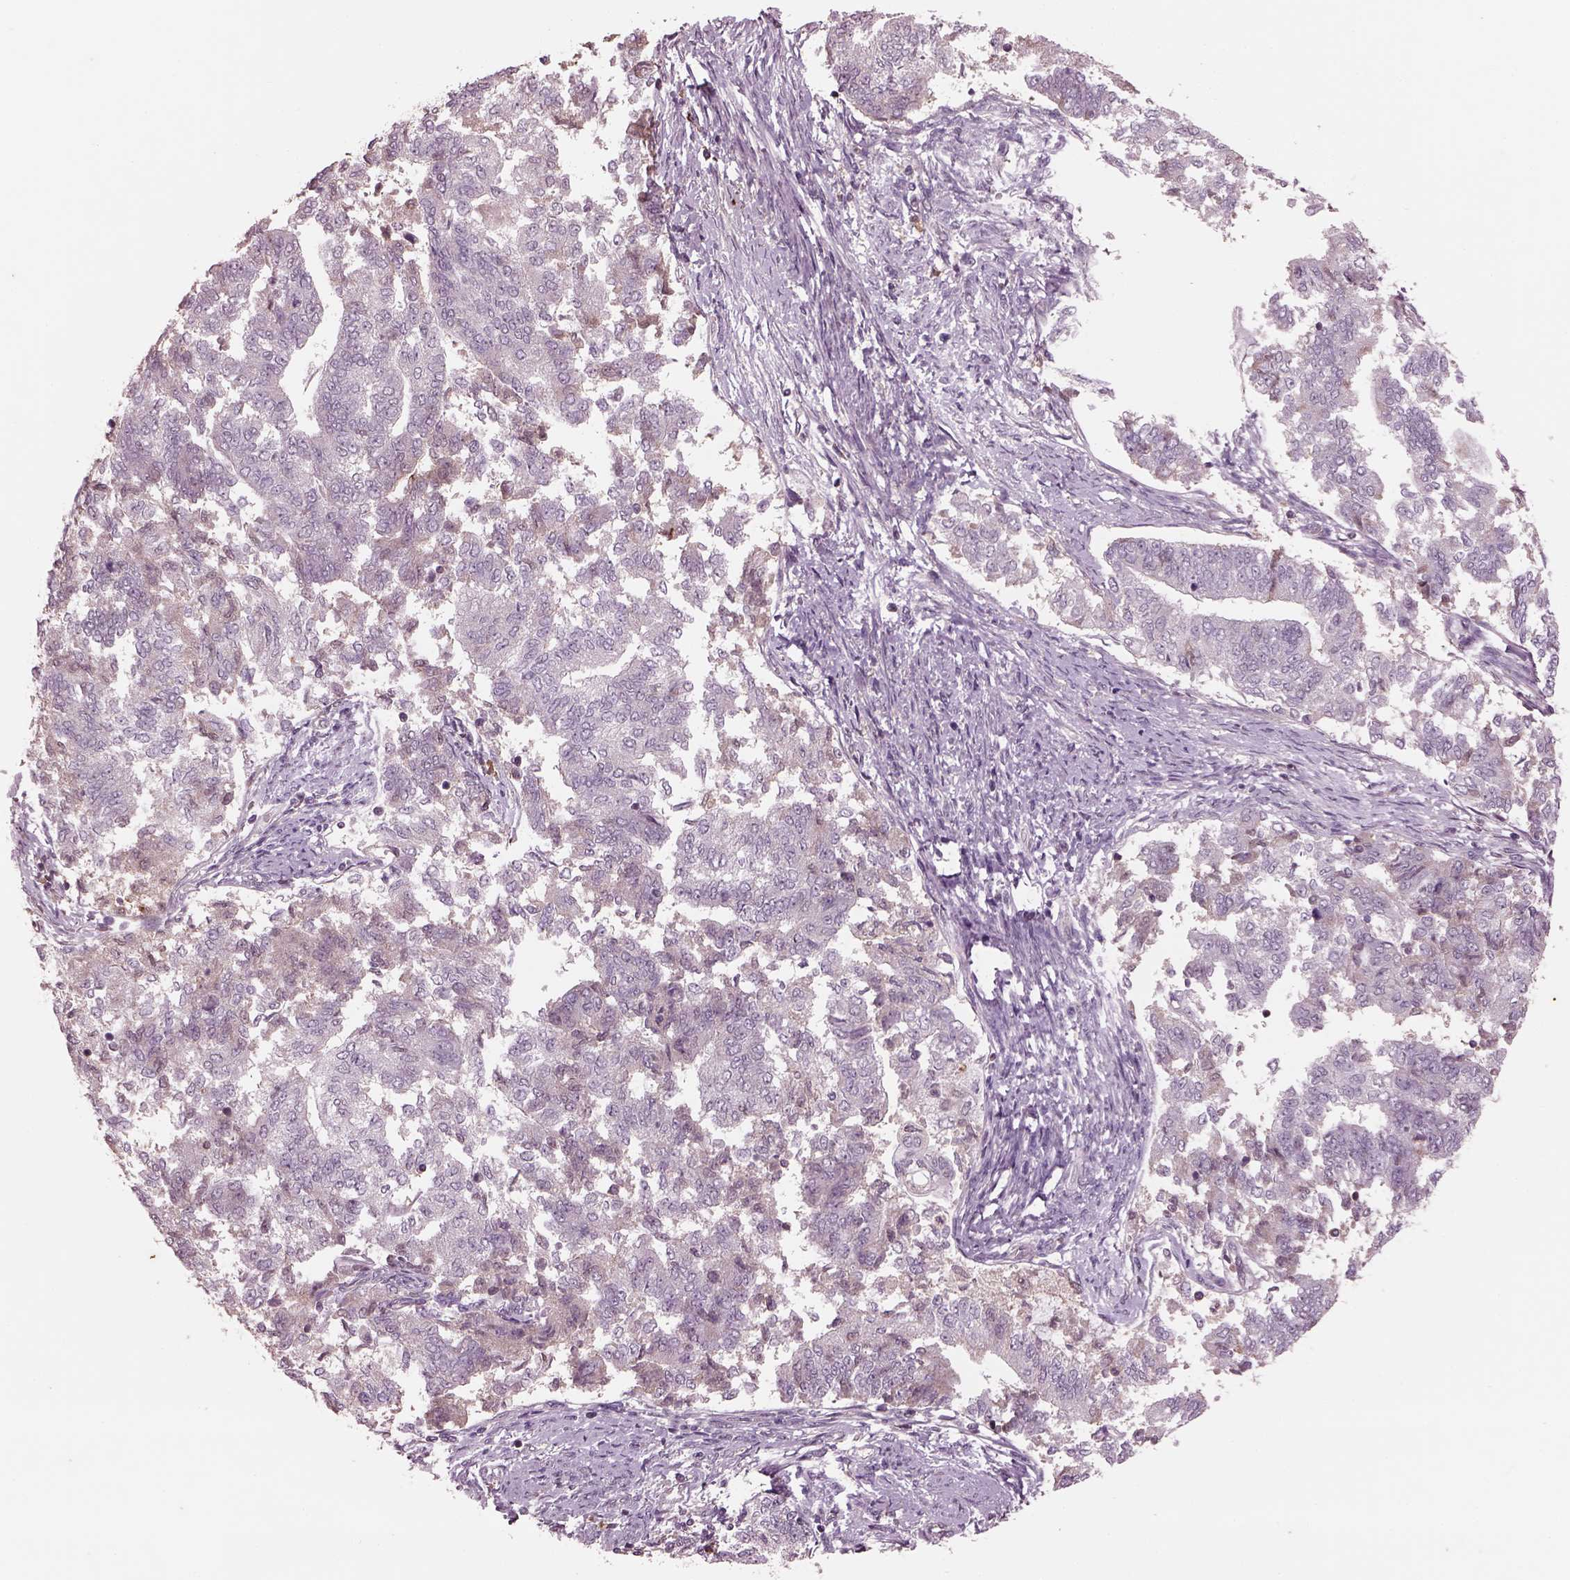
{"staining": {"intensity": "negative", "quantity": "none", "location": "none"}, "tissue": "endometrial cancer", "cell_type": "Tumor cells", "image_type": "cancer", "snomed": [{"axis": "morphology", "description": "Adenocarcinoma, NOS"}, {"axis": "topography", "description": "Endometrium"}], "caption": "Immunohistochemistry (IHC) image of endometrial adenocarcinoma stained for a protein (brown), which displays no positivity in tumor cells.", "gene": "PTX4", "patient": {"sex": "female", "age": 65}}